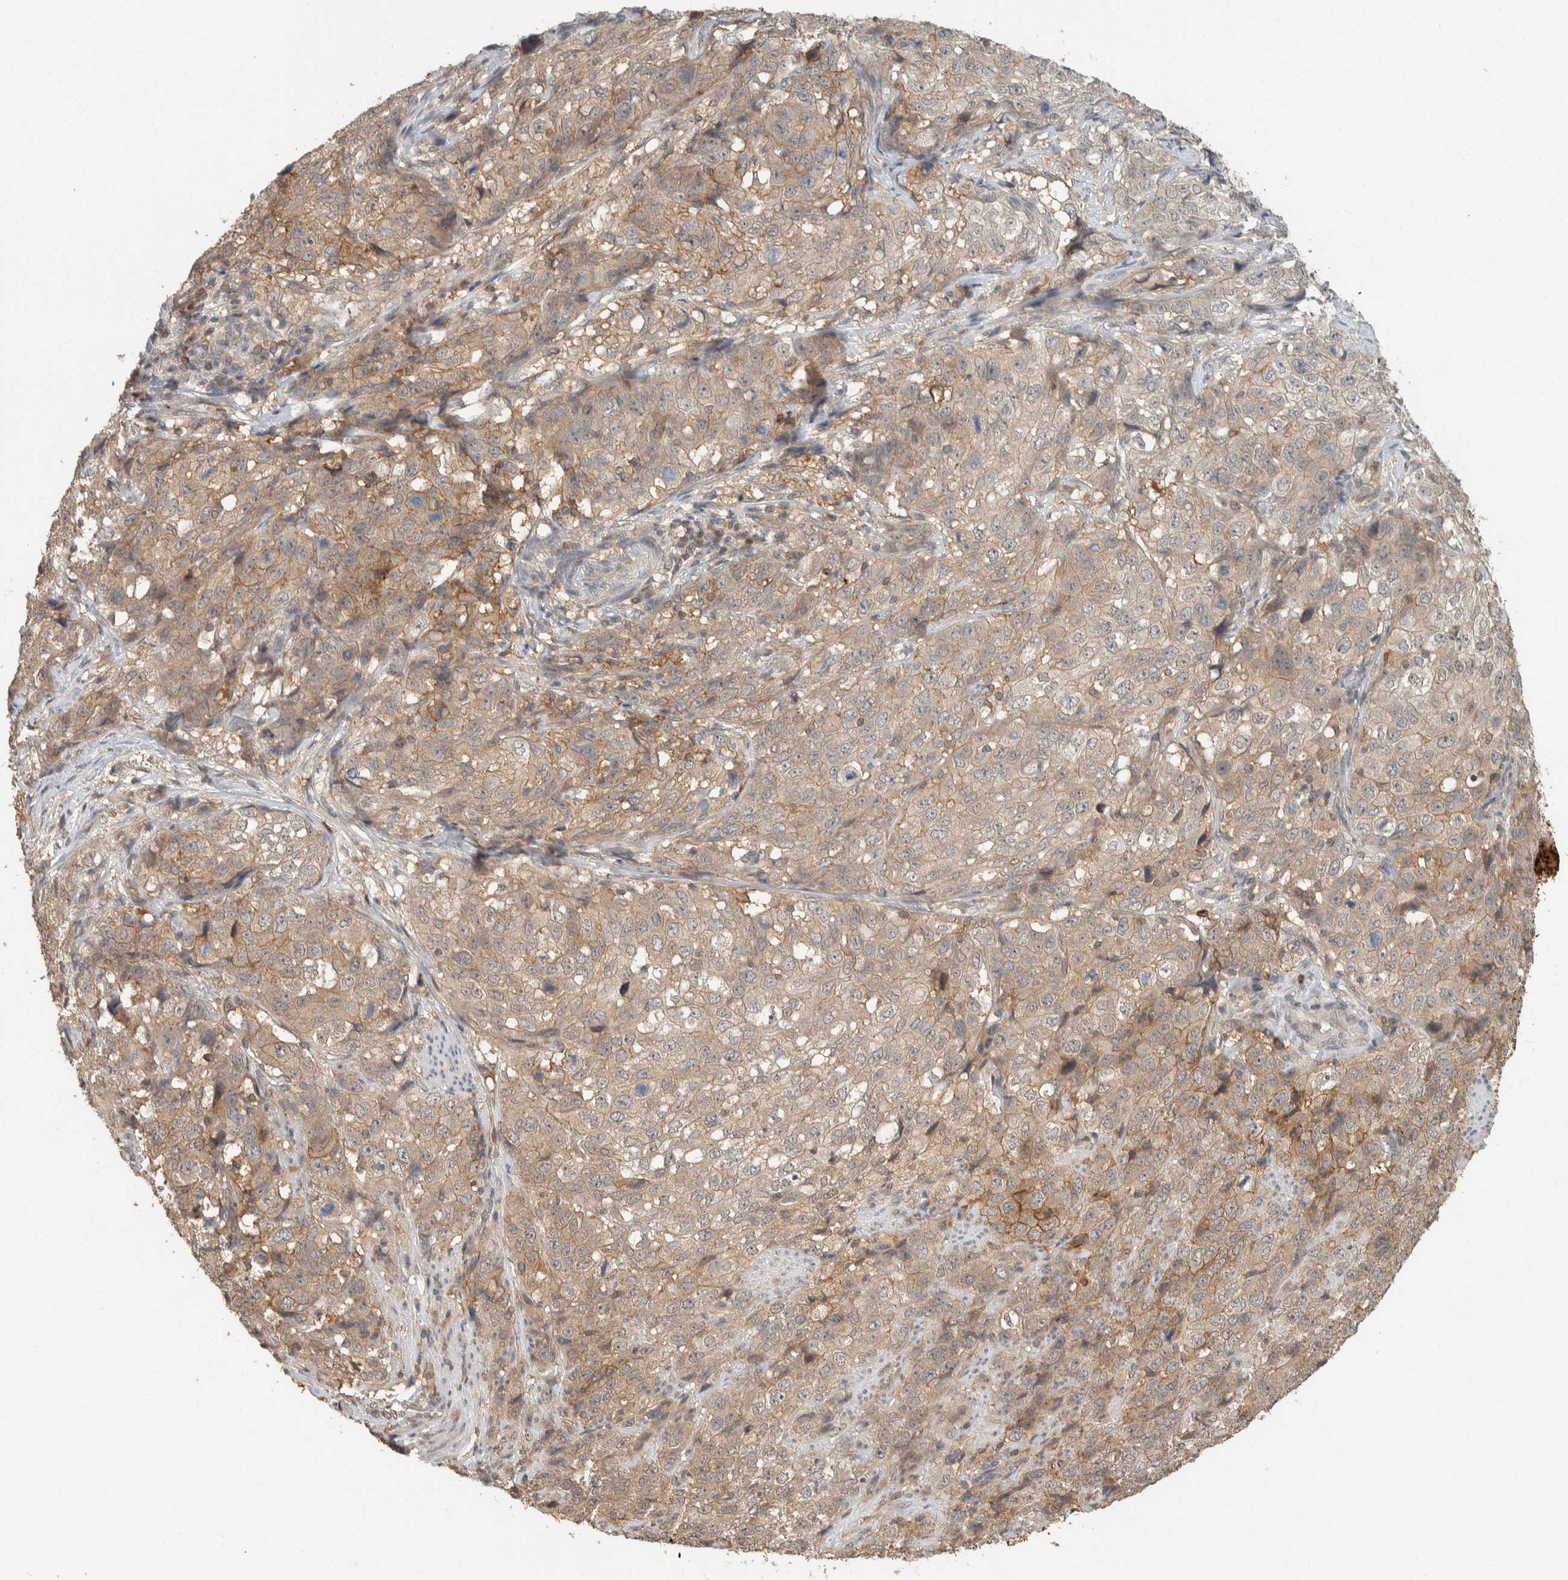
{"staining": {"intensity": "weak", "quantity": ">75%", "location": "cytoplasmic/membranous,nuclear"}, "tissue": "stomach cancer", "cell_type": "Tumor cells", "image_type": "cancer", "snomed": [{"axis": "morphology", "description": "Adenocarcinoma, NOS"}, {"axis": "topography", "description": "Stomach"}], "caption": "A low amount of weak cytoplasmic/membranous and nuclear expression is seen in about >75% of tumor cells in stomach cancer (adenocarcinoma) tissue.", "gene": "ZNF567", "patient": {"sex": "male", "age": 48}}